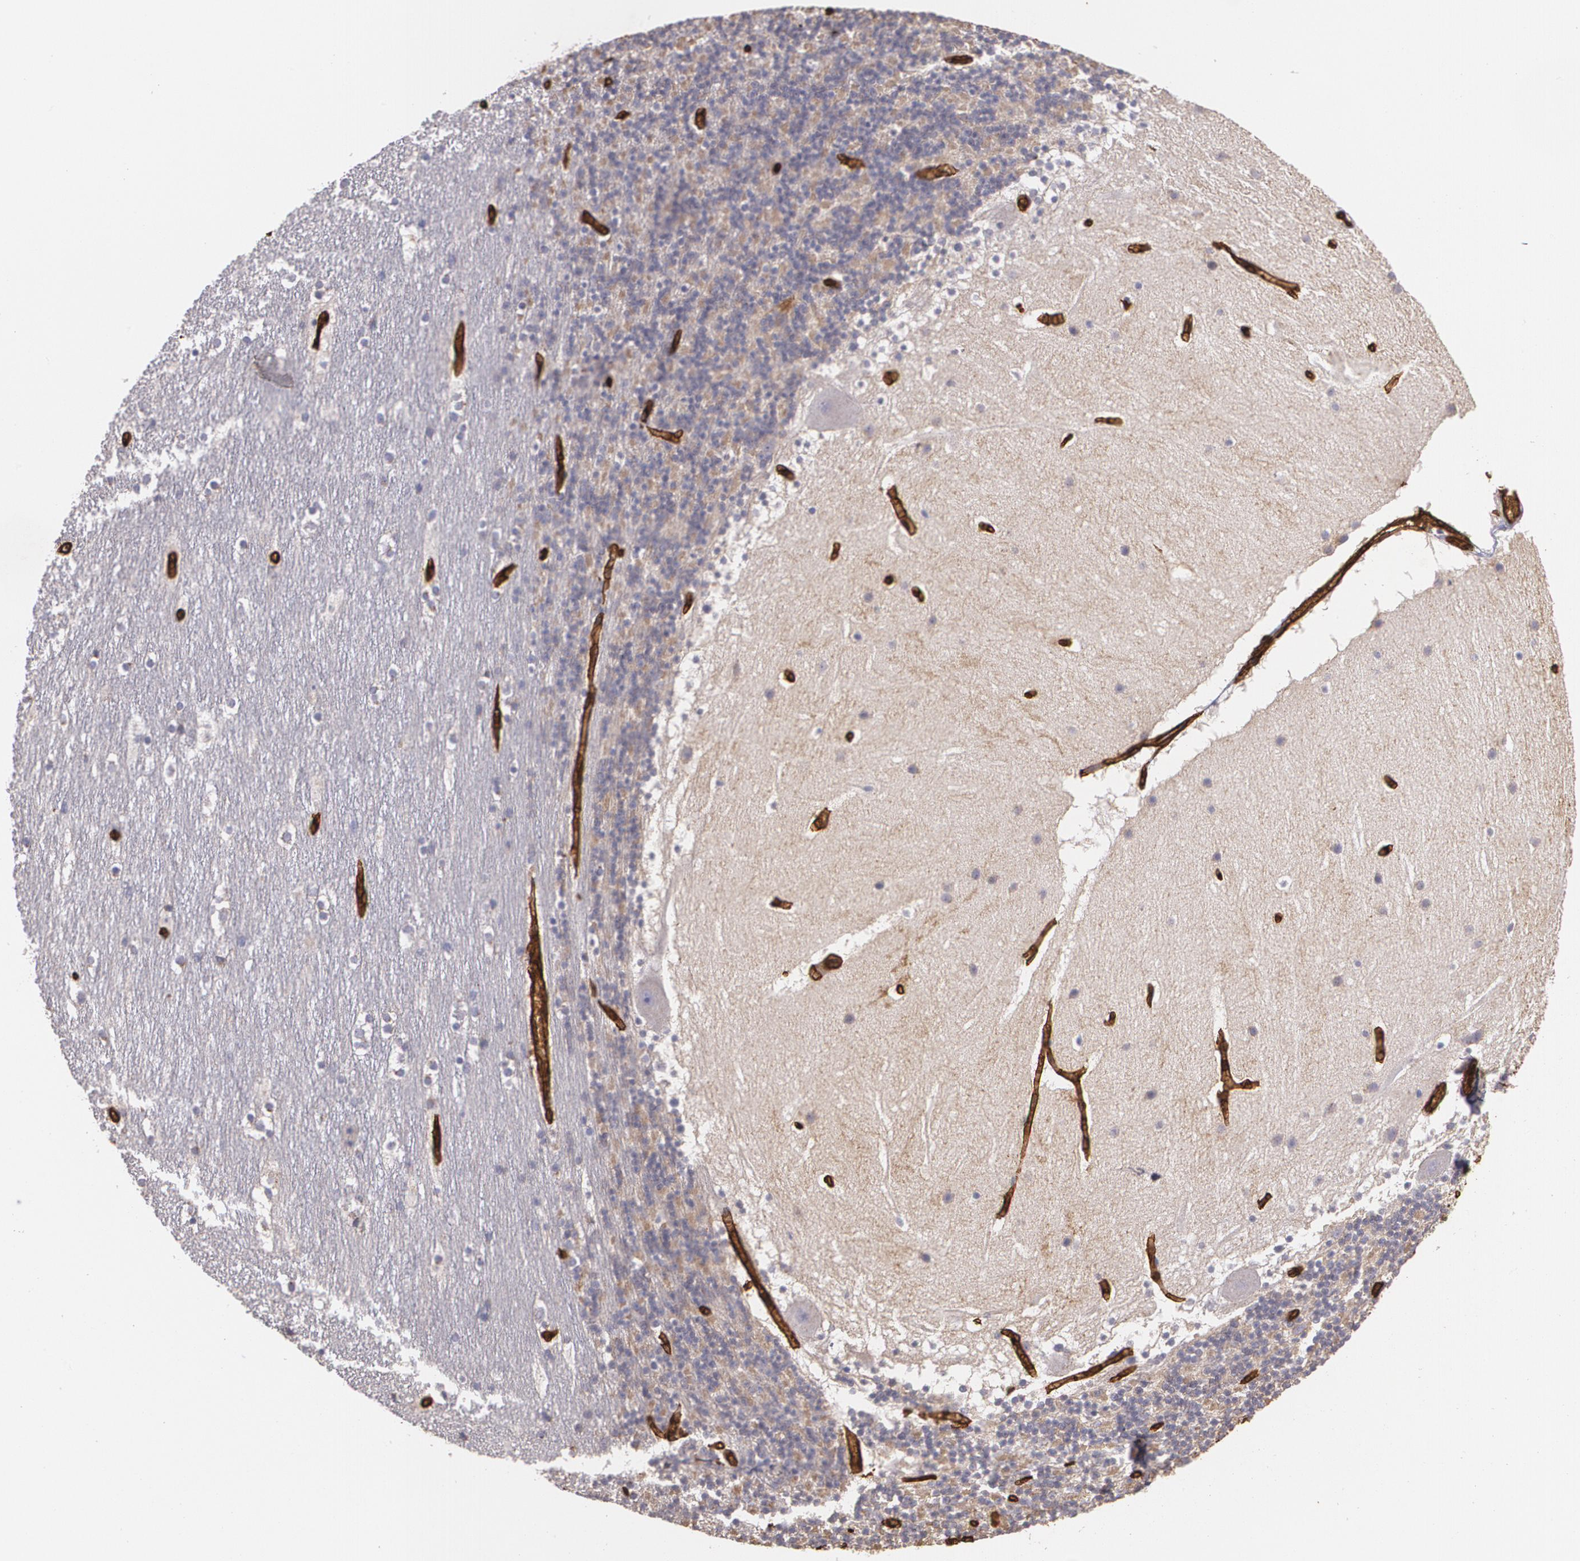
{"staining": {"intensity": "negative", "quantity": "none", "location": "none"}, "tissue": "cerebellum", "cell_type": "Cells in granular layer", "image_type": "normal", "snomed": [{"axis": "morphology", "description": "Normal tissue, NOS"}, {"axis": "topography", "description": "Cerebellum"}], "caption": "Cells in granular layer show no significant protein expression in unremarkable cerebellum.", "gene": "SLC2A1", "patient": {"sex": "male", "age": 45}}